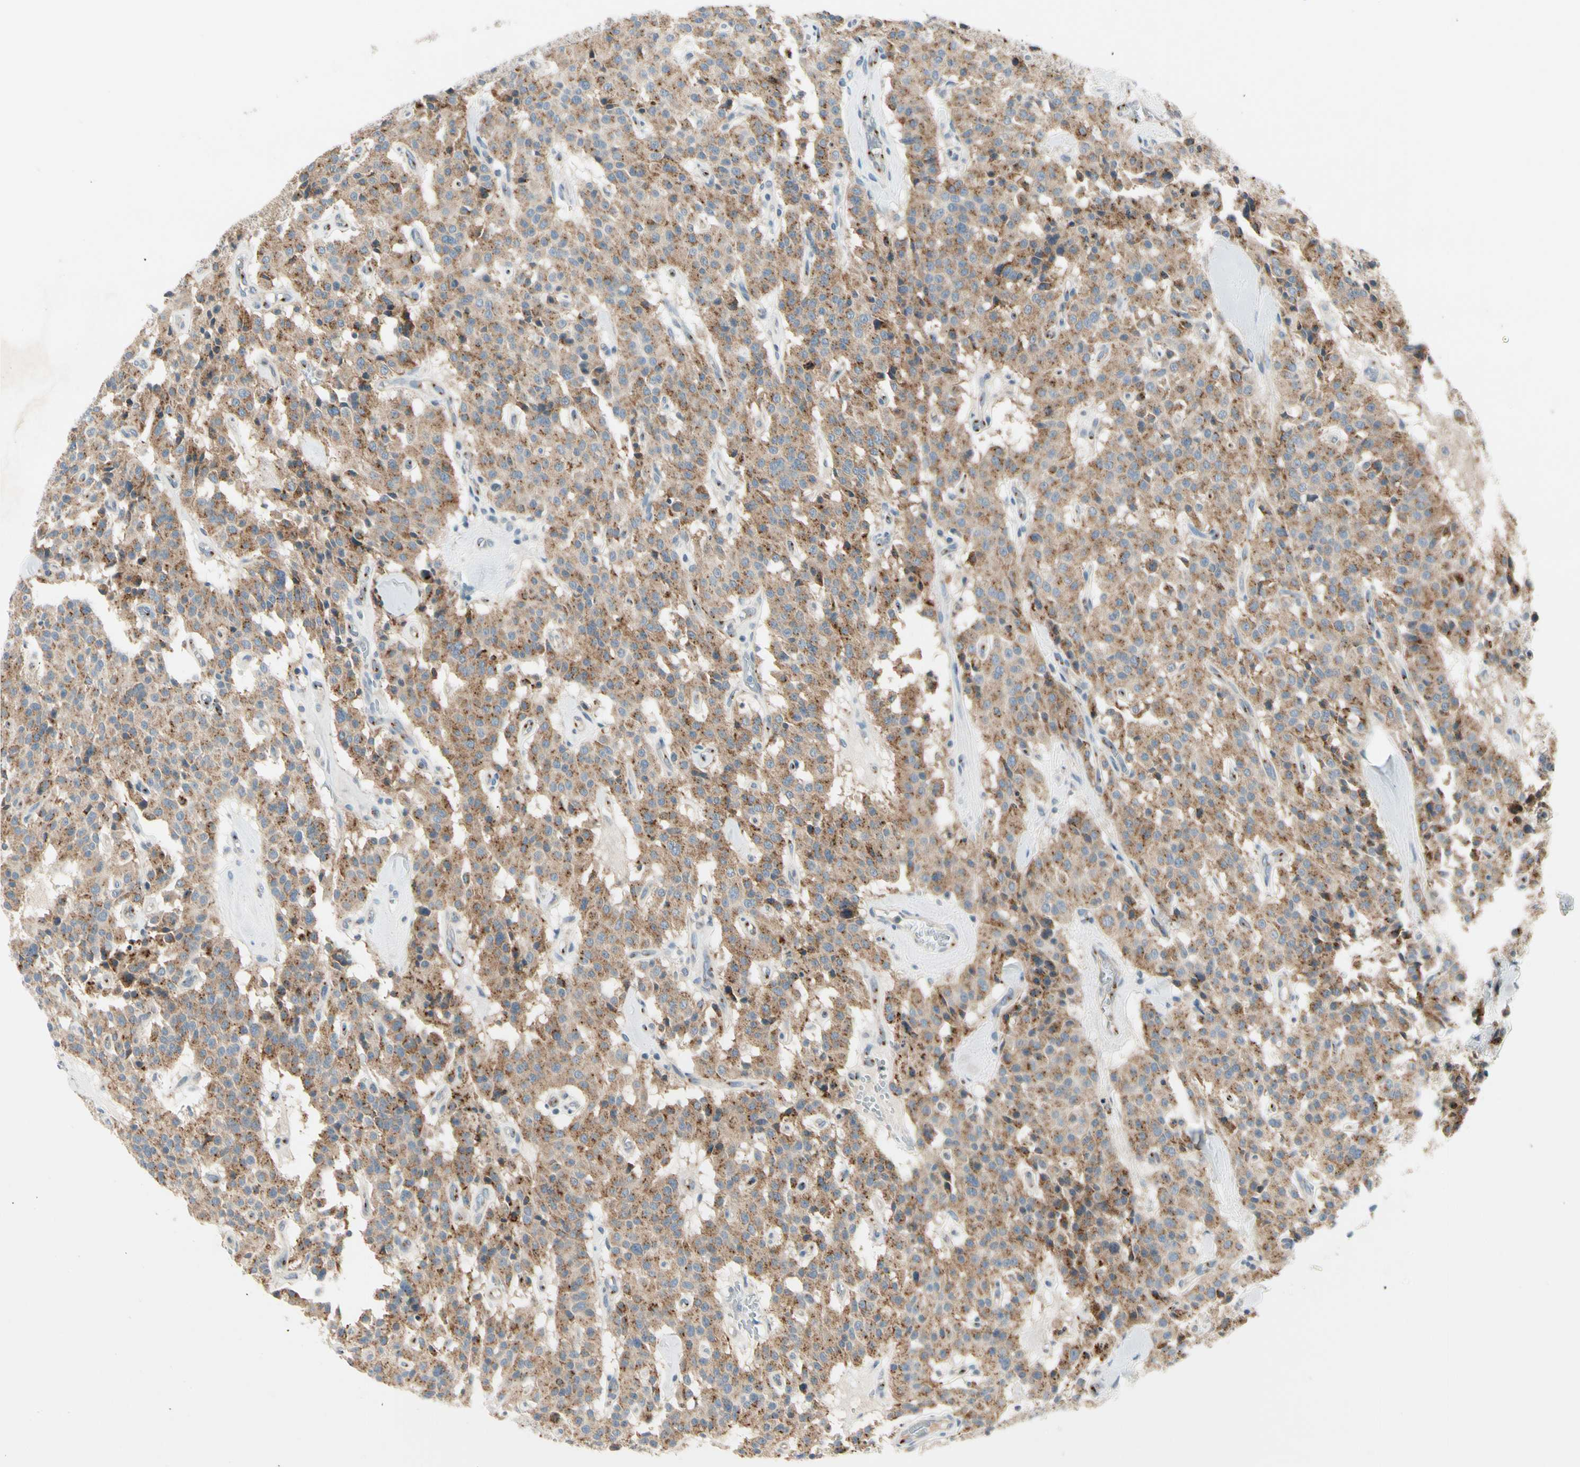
{"staining": {"intensity": "moderate", "quantity": ">75%", "location": "cytoplasmic/membranous"}, "tissue": "carcinoid", "cell_type": "Tumor cells", "image_type": "cancer", "snomed": [{"axis": "morphology", "description": "Carcinoid, malignant, NOS"}, {"axis": "topography", "description": "Lung"}], "caption": "Immunohistochemistry (IHC) of human carcinoid demonstrates medium levels of moderate cytoplasmic/membranous positivity in approximately >75% of tumor cells.", "gene": "MANSC1", "patient": {"sex": "male", "age": 30}}